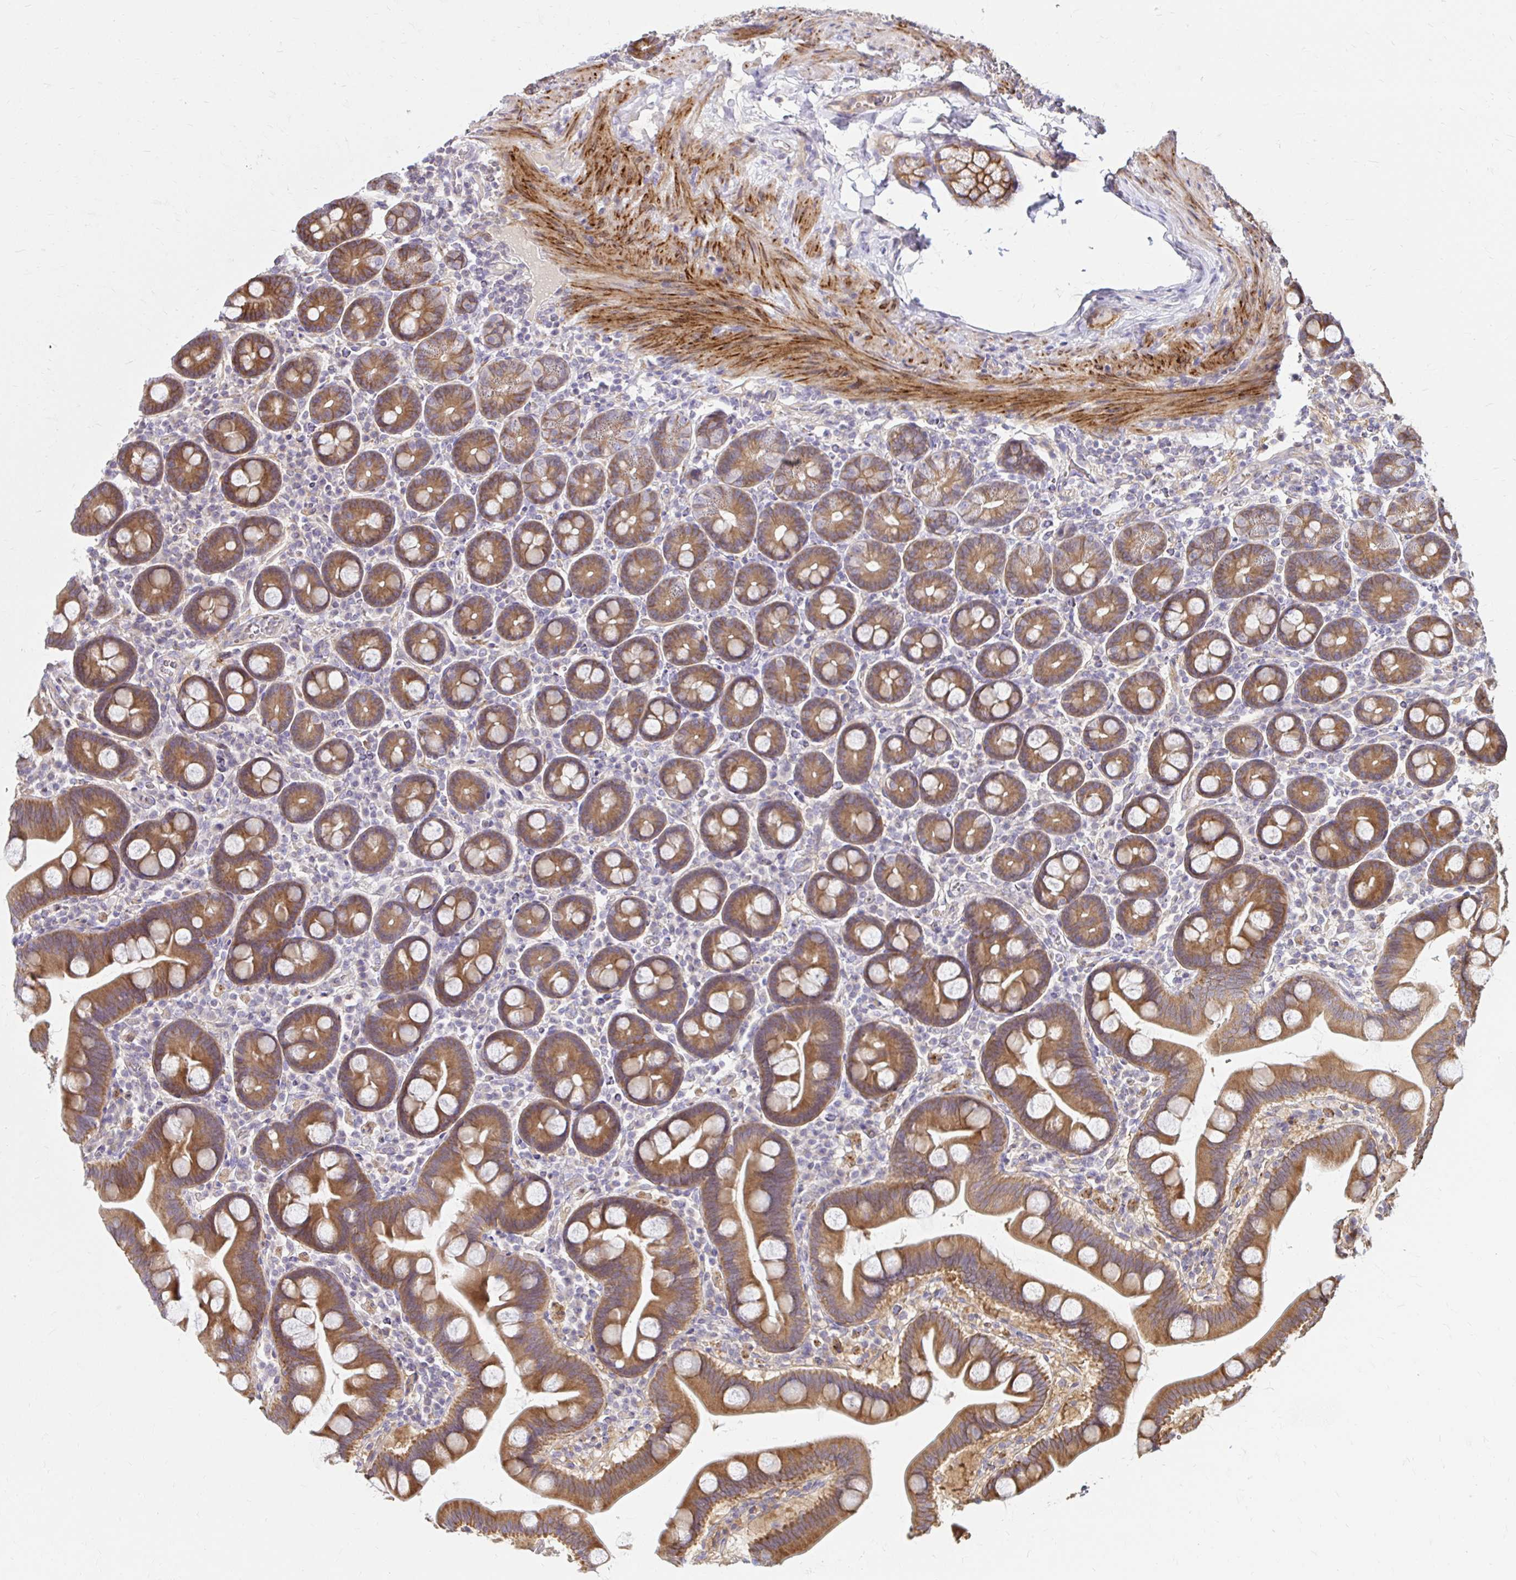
{"staining": {"intensity": "moderate", "quantity": ">75%", "location": "cytoplasmic/membranous"}, "tissue": "duodenum", "cell_type": "Glandular cells", "image_type": "normal", "snomed": [{"axis": "morphology", "description": "Normal tissue, NOS"}, {"axis": "topography", "description": "Duodenum"}], "caption": "Brown immunohistochemical staining in normal human duodenum shows moderate cytoplasmic/membranous positivity in approximately >75% of glandular cells.", "gene": "ITGA2", "patient": {"sex": "male", "age": 59}}